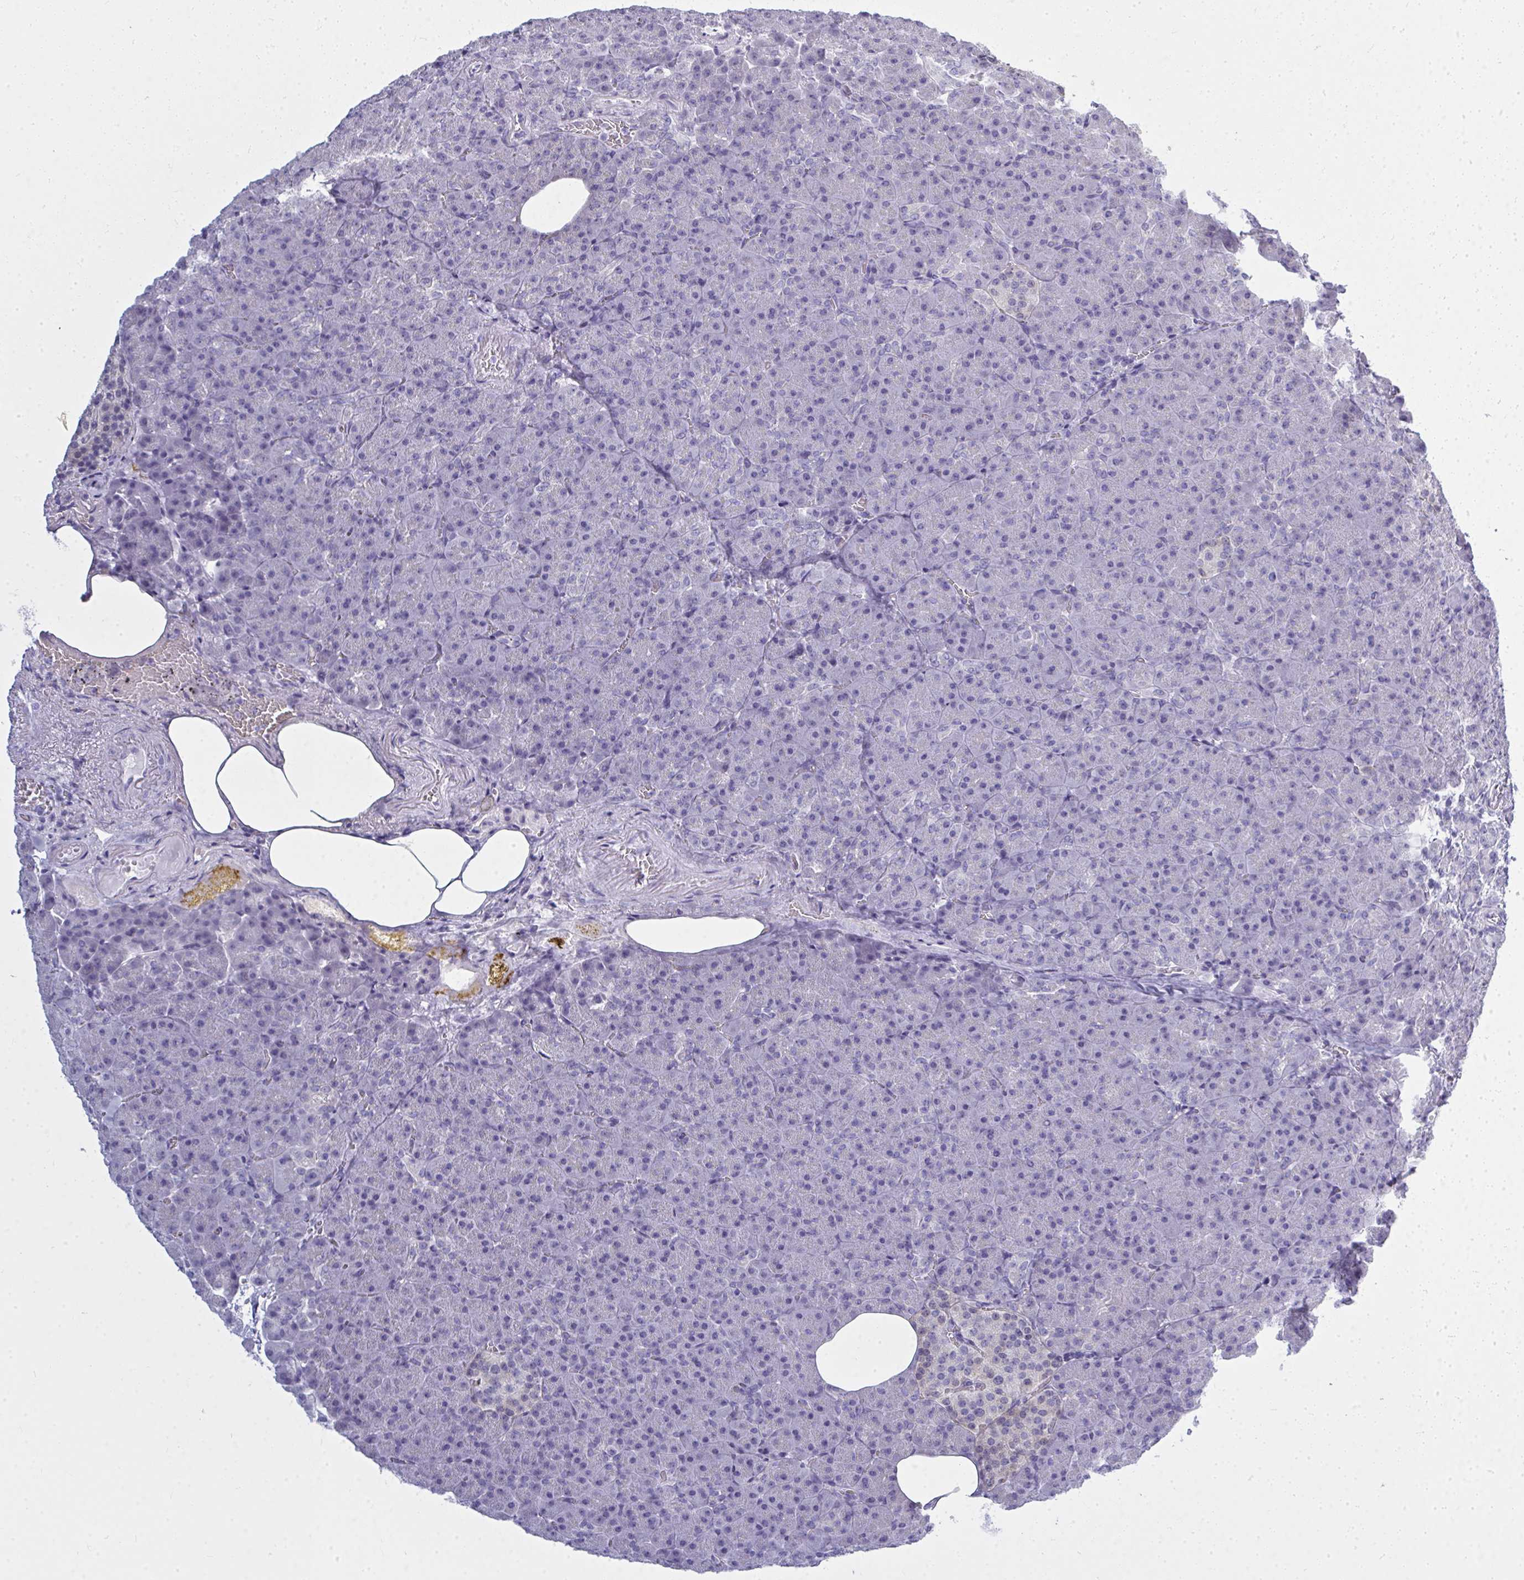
{"staining": {"intensity": "negative", "quantity": "none", "location": "none"}, "tissue": "pancreas", "cell_type": "Exocrine glandular cells", "image_type": "normal", "snomed": [{"axis": "morphology", "description": "Normal tissue, NOS"}, {"axis": "topography", "description": "Pancreas"}], "caption": "High magnification brightfield microscopy of benign pancreas stained with DAB (brown) and counterstained with hematoxylin (blue): exocrine glandular cells show no significant expression. The staining is performed using DAB brown chromogen with nuclei counter-stained in using hematoxylin.", "gene": "QDPR", "patient": {"sex": "female", "age": 74}}